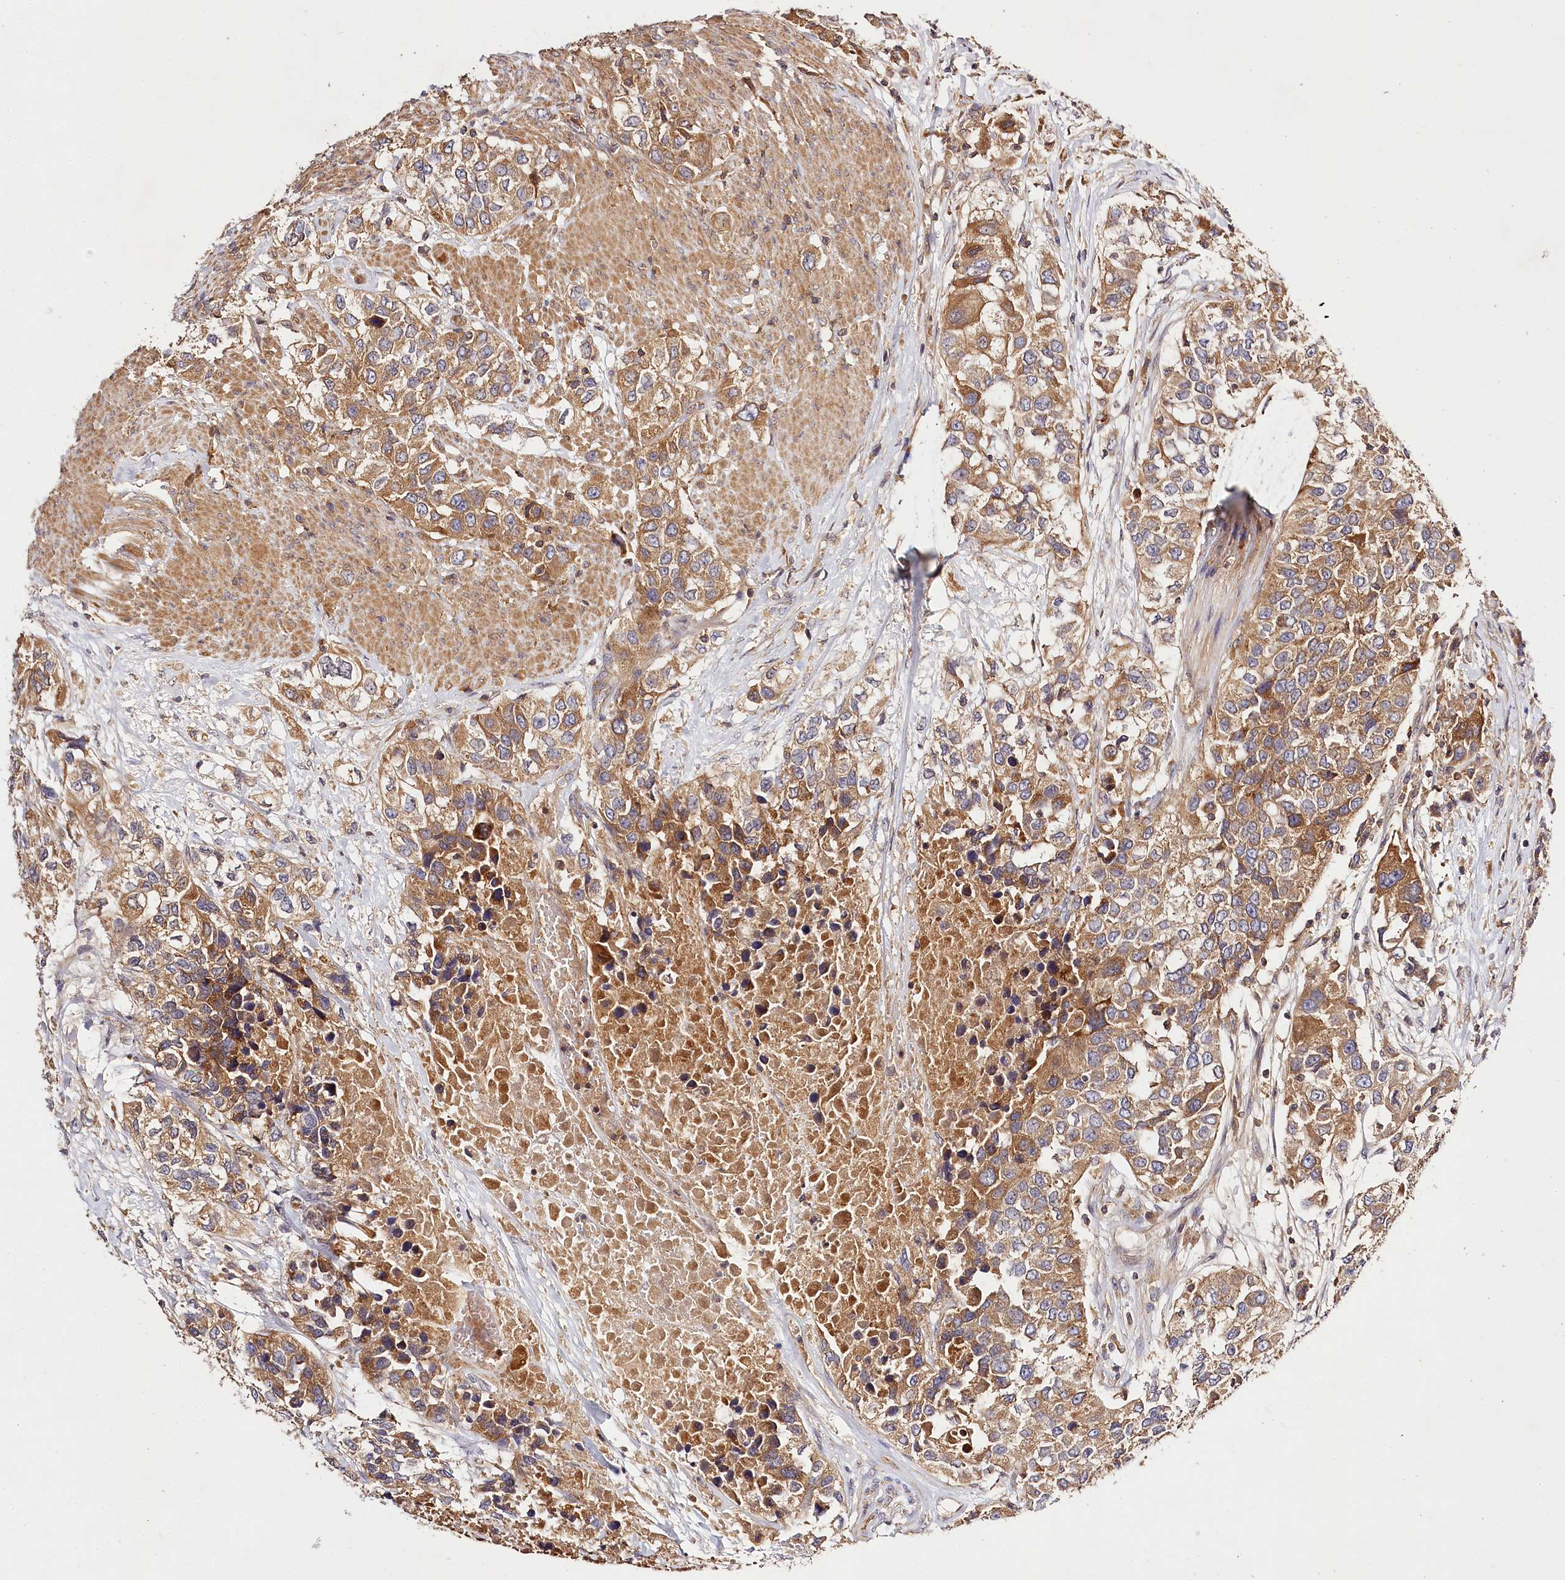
{"staining": {"intensity": "moderate", "quantity": ">75%", "location": "cytoplasmic/membranous"}, "tissue": "urothelial cancer", "cell_type": "Tumor cells", "image_type": "cancer", "snomed": [{"axis": "morphology", "description": "Urothelial carcinoma, High grade"}, {"axis": "topography", "description": "Urinary bladder"}], "caption": "A brown stain highlights moderate cytoplasmic/membranous staining of a protein in urothelial carcinoma (high-grade) tumor cells.", "gene": "LSS", "patient": {"sex": "female", "age": 80}}